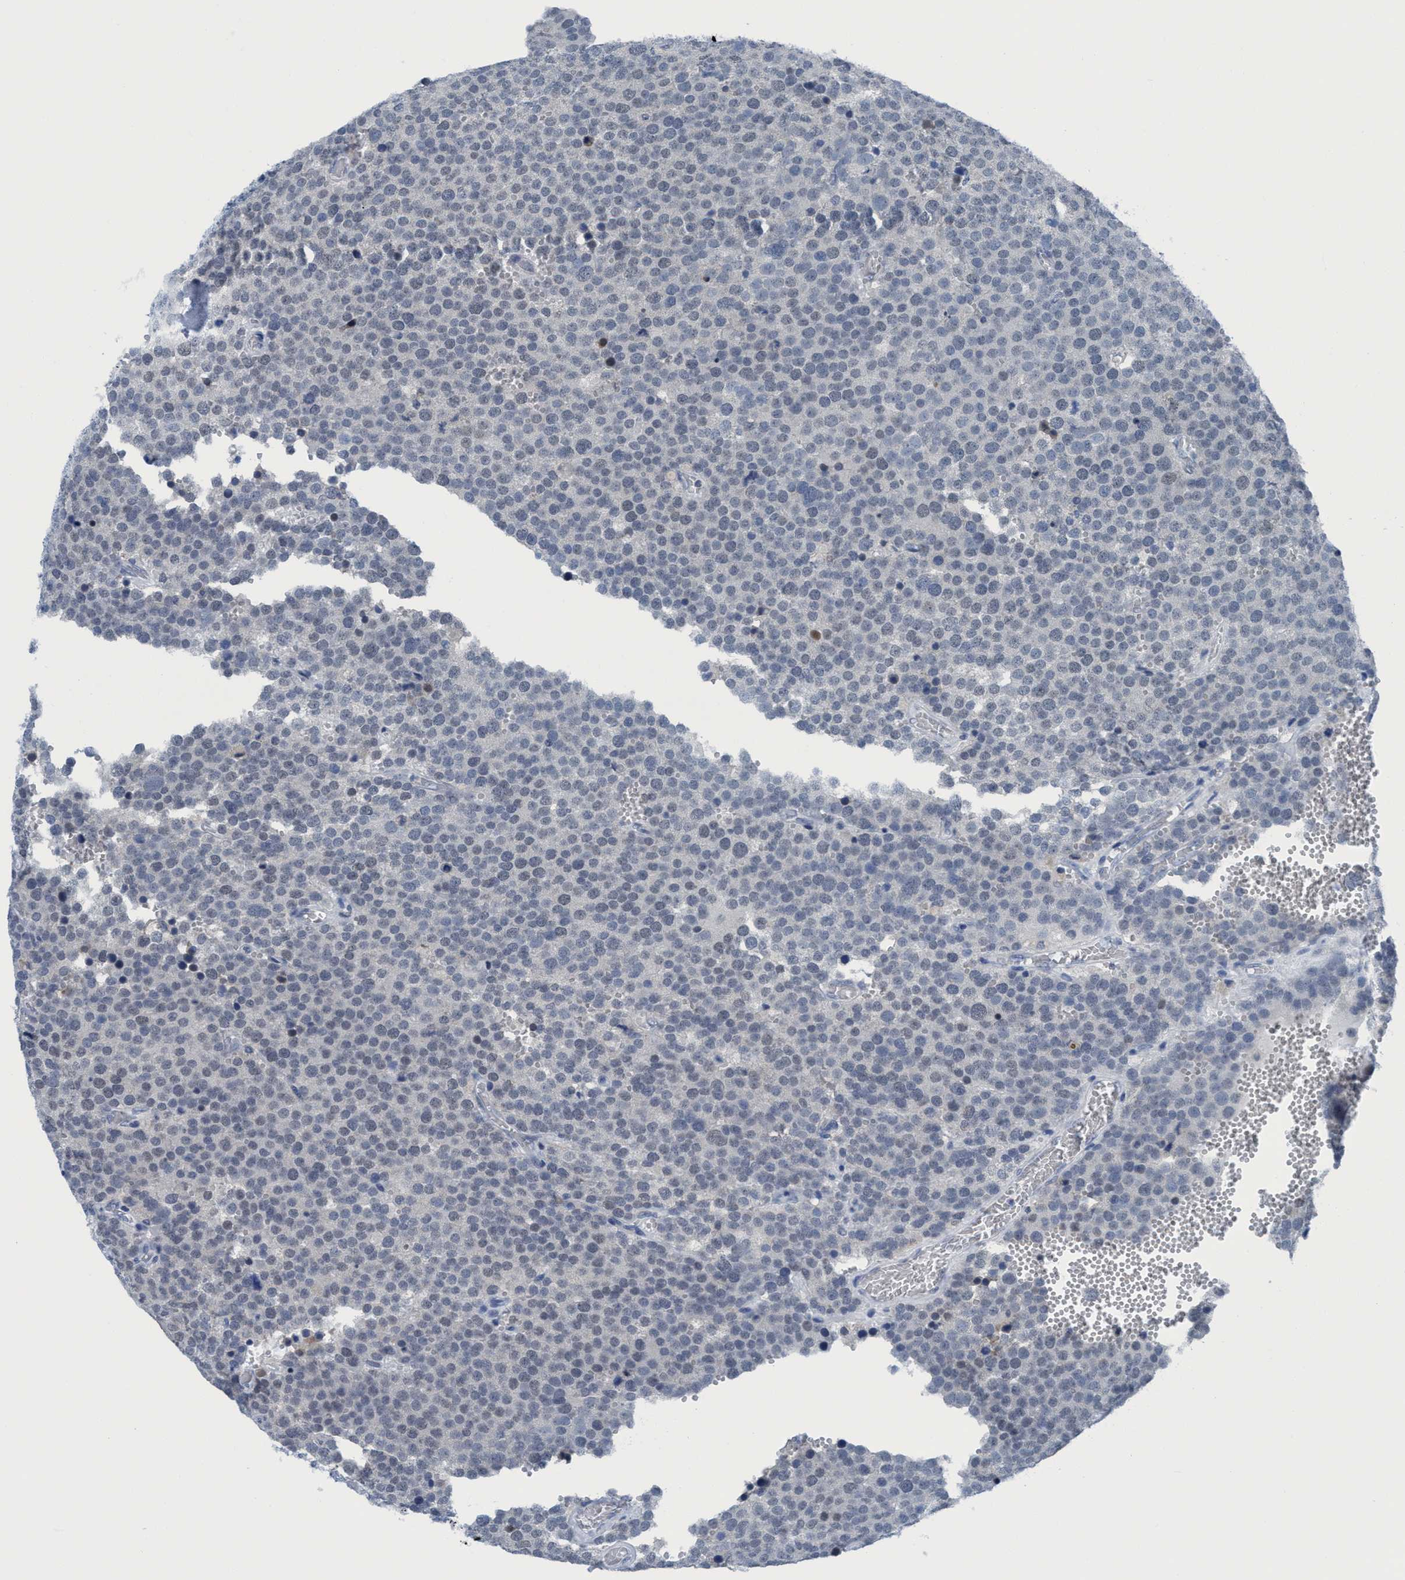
{"staining": {"intensity": "negative", "quantity": "none", "location": "none"}, "tissue": "testis cancer", "cell_type": "Tumor cells", "image_type": "cancer", "snomed": [{"axis": "morphology", "description": "Normal tissue, NOS"}, {"axis": "morphology", "description": "Seminoma, NOS"}, {"axis": "topography", "description": "Testis"}], "caption": "Testis cancer (seminoma) was stained to show a protein in brown. There is no significant staining in tumor cells. (DAB (3,3'-diaminobenzidine) IHC with hematoxylin counter stain).", "gene": "DNAI1", "patient": {"sex": "male", "age": 71}}